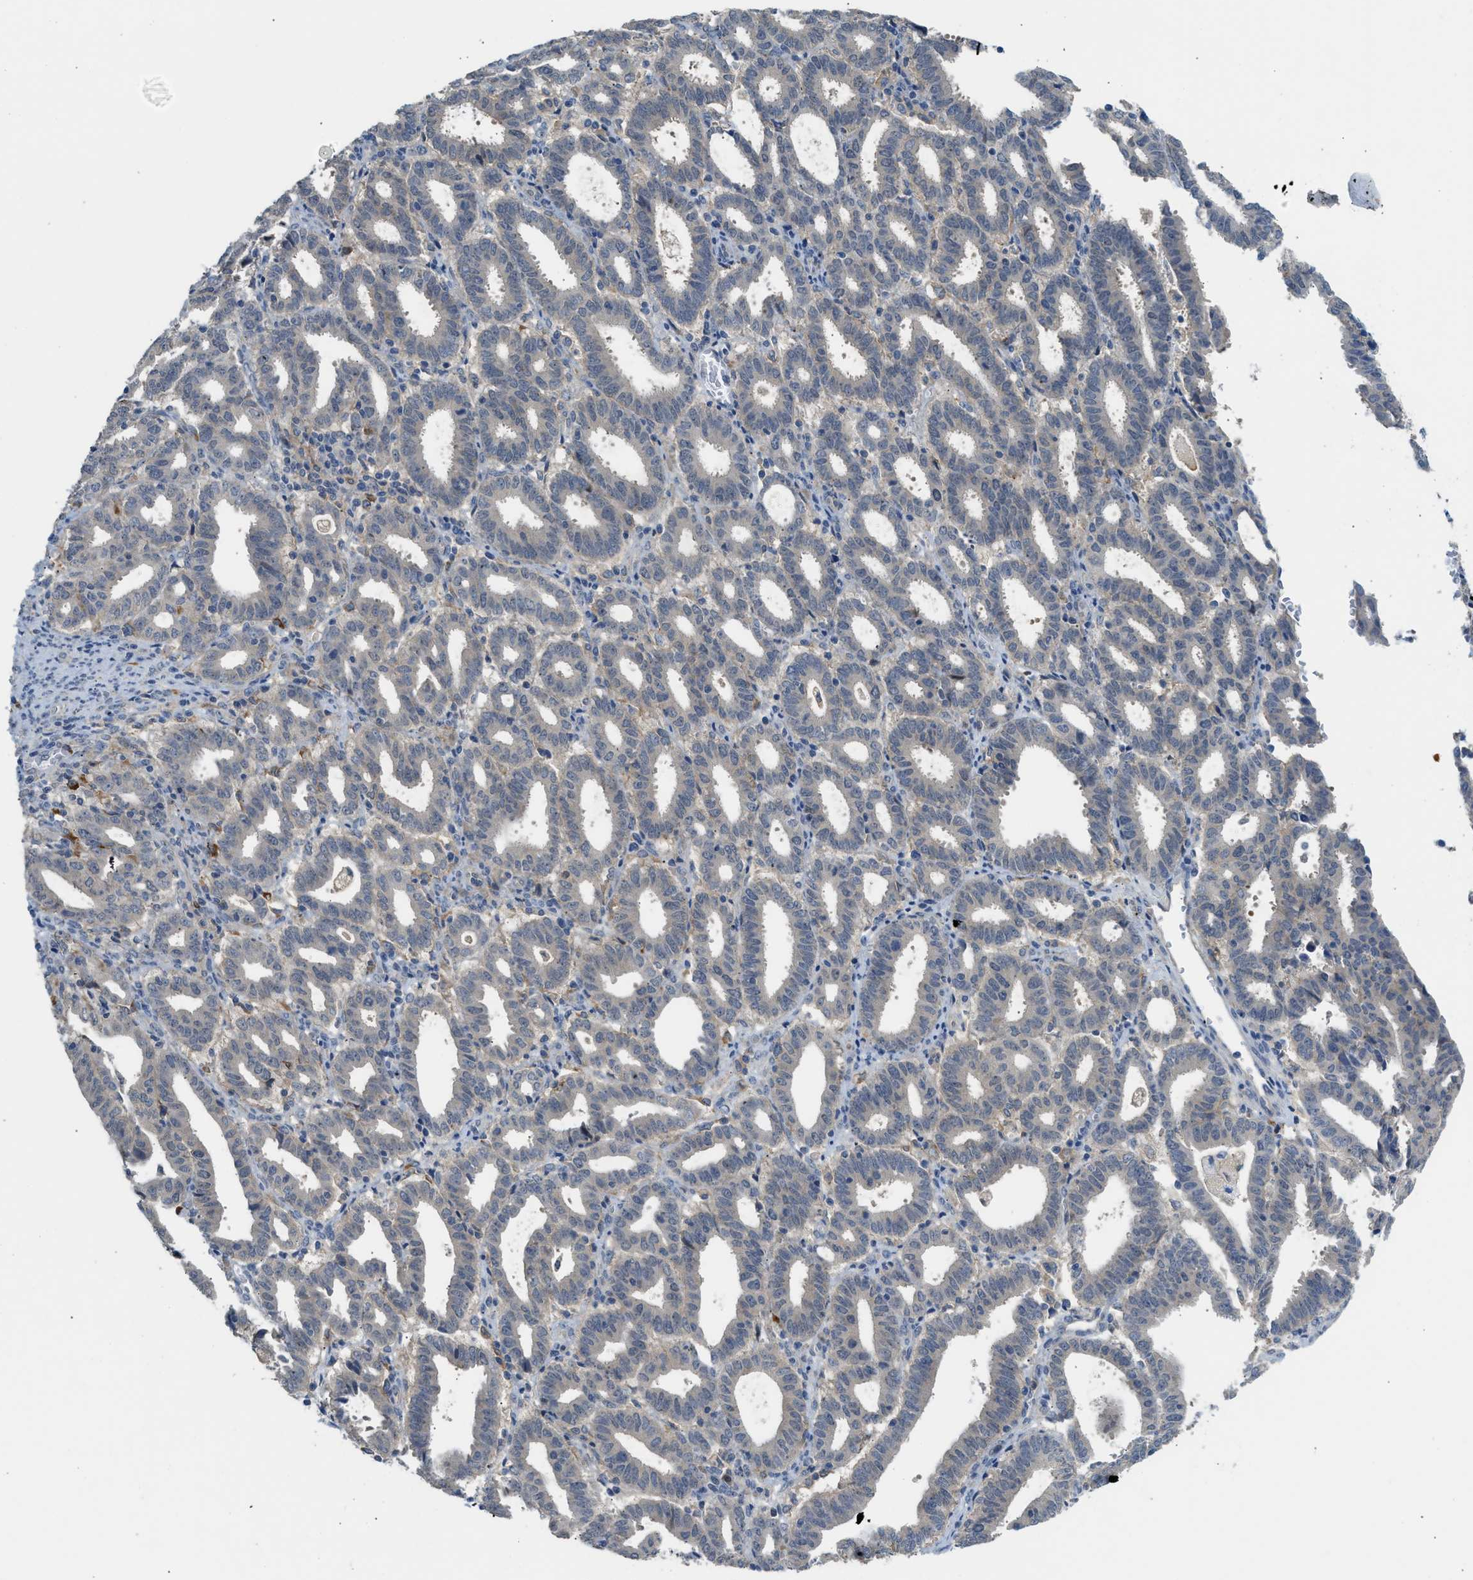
{"staining": {"intensity": "negative", "quantity": "none", "location": "none"}, "tissue": "endometrial cancer", "cell_type": "Tumor cells", "image_type": "cancer", "snomed": [{"axis": "morphology", "description": "Adenocarcinoma, NOS"}, {"axis": "topography", "description": "Uterus"}], "caption": "Endometrial adenocarcinoma stained for a protein using immunohistochemistry (IHC) reveals no staining tumor cells.", "gene": "RHBDF2", "patient": {"sex": "female", "age": 83}}